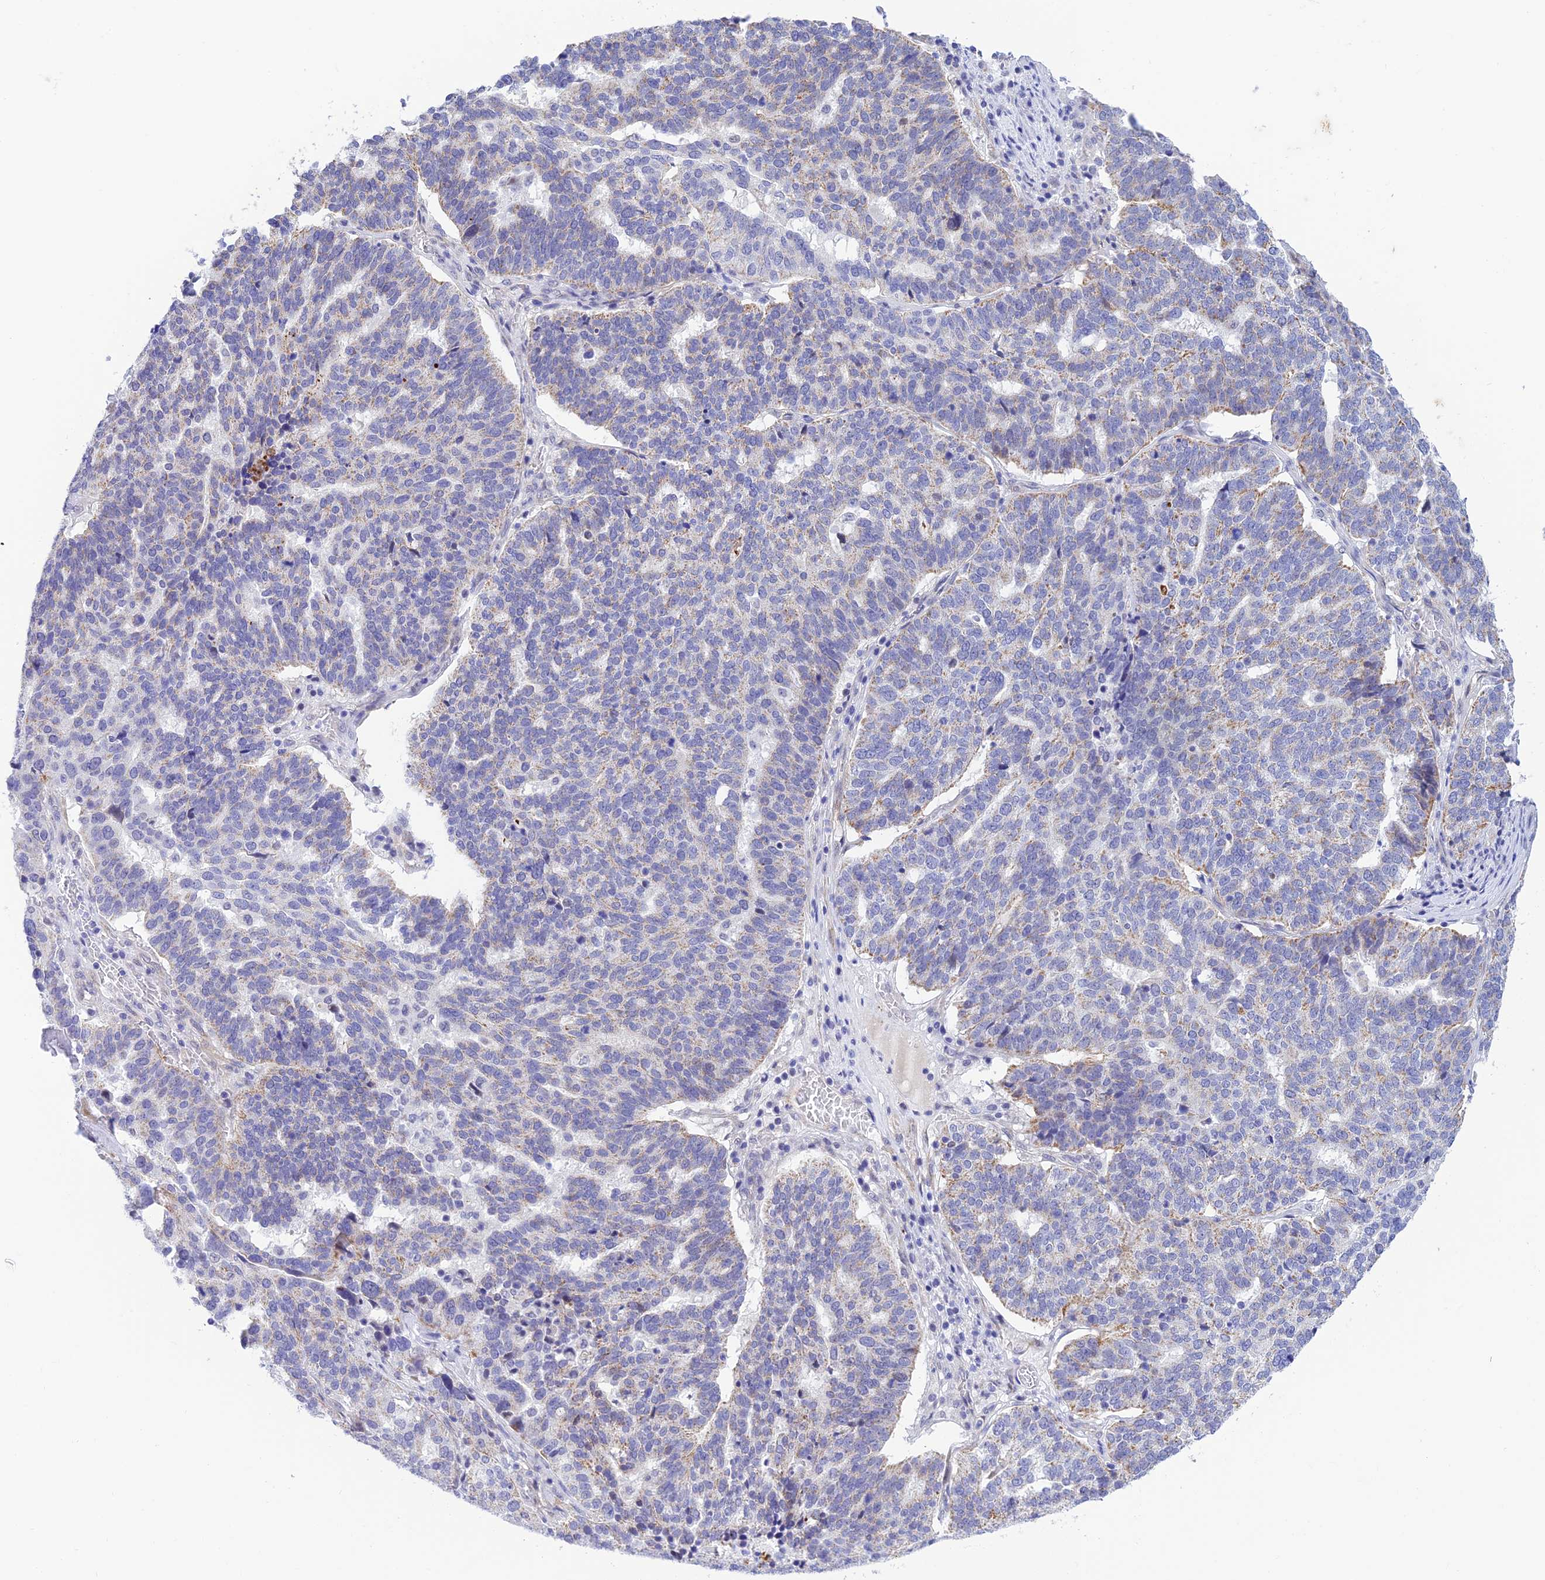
{"staining": {"intensity": "weak", "quantity": "25%-75%", "location": "cytoplasmic/membranous"}, "tissue": "ovarian cancer", "cell_type": "Tumor cells", "image_type": "cancer", "snomed": [{"axis": "morphology", "description": "Cystadenocarcinoma, serous, NOS"}, {"axis": "topography", "description": "Ovary"}], "caption": "Approximately 25%-75% of tumor cells in human ovarian serous cystadenocarcinoma display weak cytoplasmic/membranous protein positivity as visualized by brown immunohistochemical staining.", "gene": "WDR55", "patient": {"sex": "female", "age": 59}}